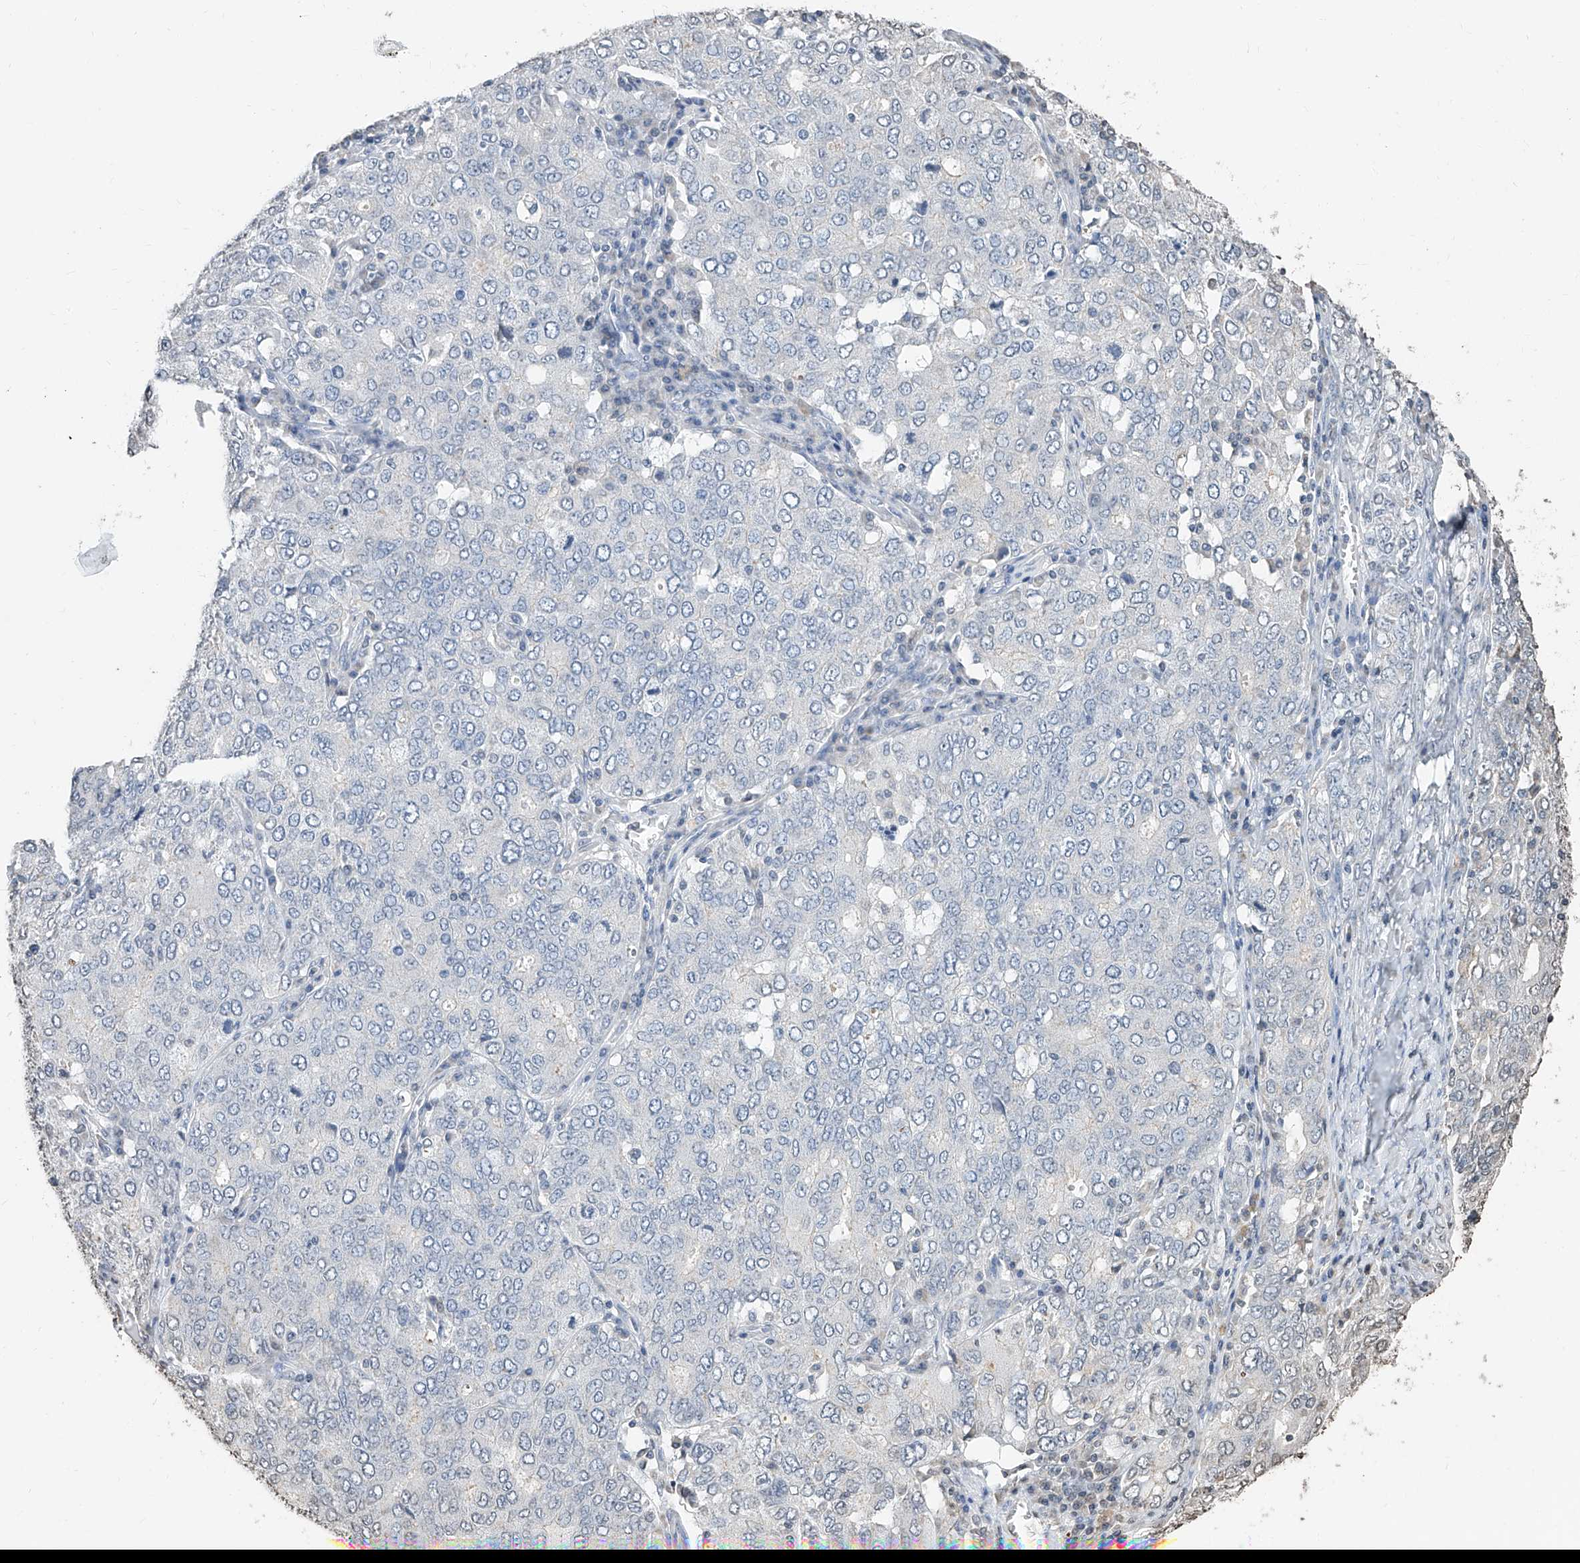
{"staining": {"intensity": "negative", "quantity": "none", "location": "none"}, "tissue": "ovarian cancer", "cell_type": "Tumor cells", "image_type": "cancer", "snomed": [{"axis": "morphology", "description": "Carcinoma, endometroid"}, {"axis": "topography", "description": "Ovary"}], "caption": "Immunohistochemistry image of endometroid carcinoma (ovarian) stained for a protein (brown), which exhibits no positivity in tumor cells.", "gene": "RP9", "patient": {"sex": "female", "age": 62}}